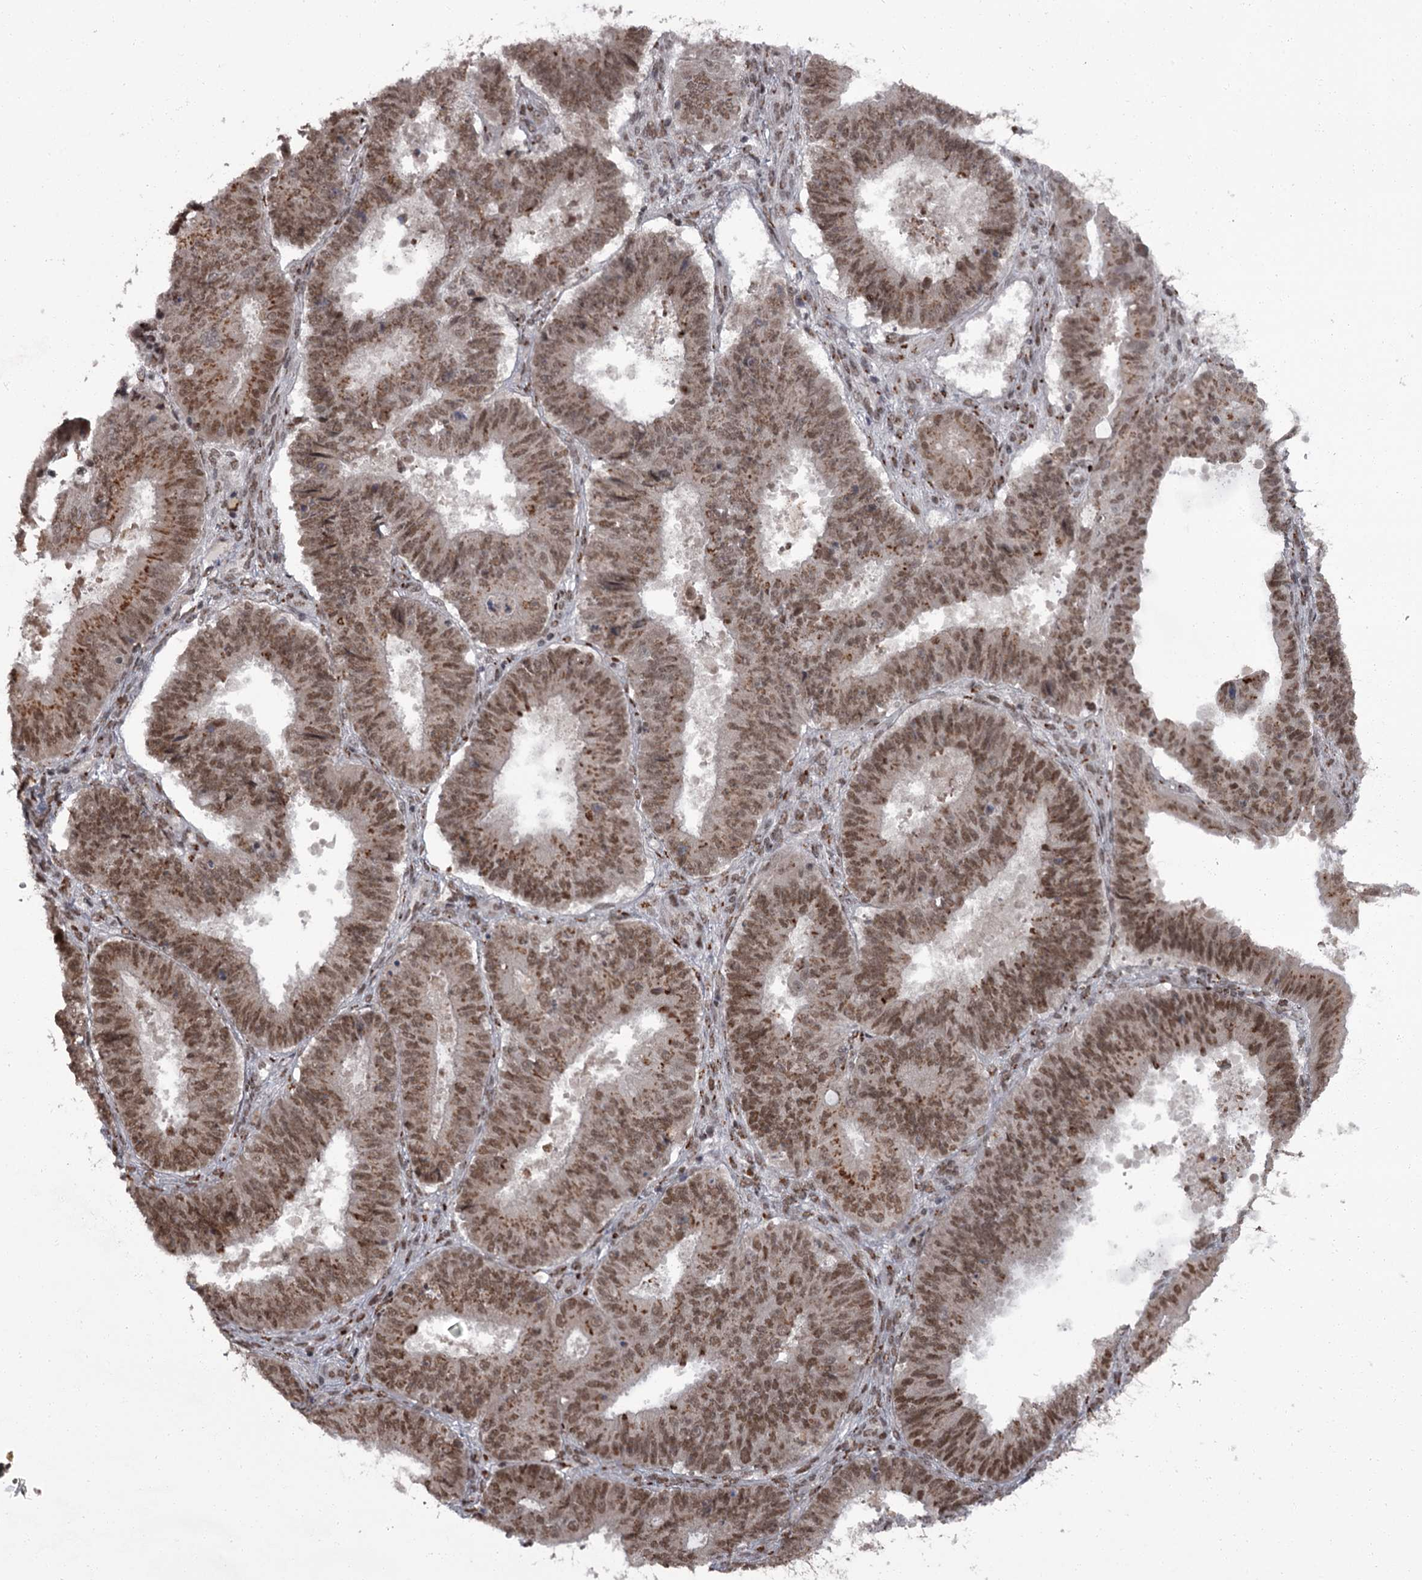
{"staining": {"intensity": "moderate", "quantity": ">75%", "location": "cytoplasmic/membranous,nuclear"}, "tissue": "ovarian cancer", "cell_type": "Tumor cells", "image_type": "cancer", "snomed": [{"axis": "morphology", "description": "Carcinoma, endometroid"}, {"axis": "topography", "description": "Appendix"}, {"axis": "topography", "description": "Ovary"}], "caption": "There is medium levels of moderate cytoplasmic/membranous and nuclear expression in tumor cells of ovarian cancer (endometroid carcinoma), as demonstrated by immunohistochemical staining (brown color).", "gene": "CEP83", "patient": {"sex": "female", "age": 42}}